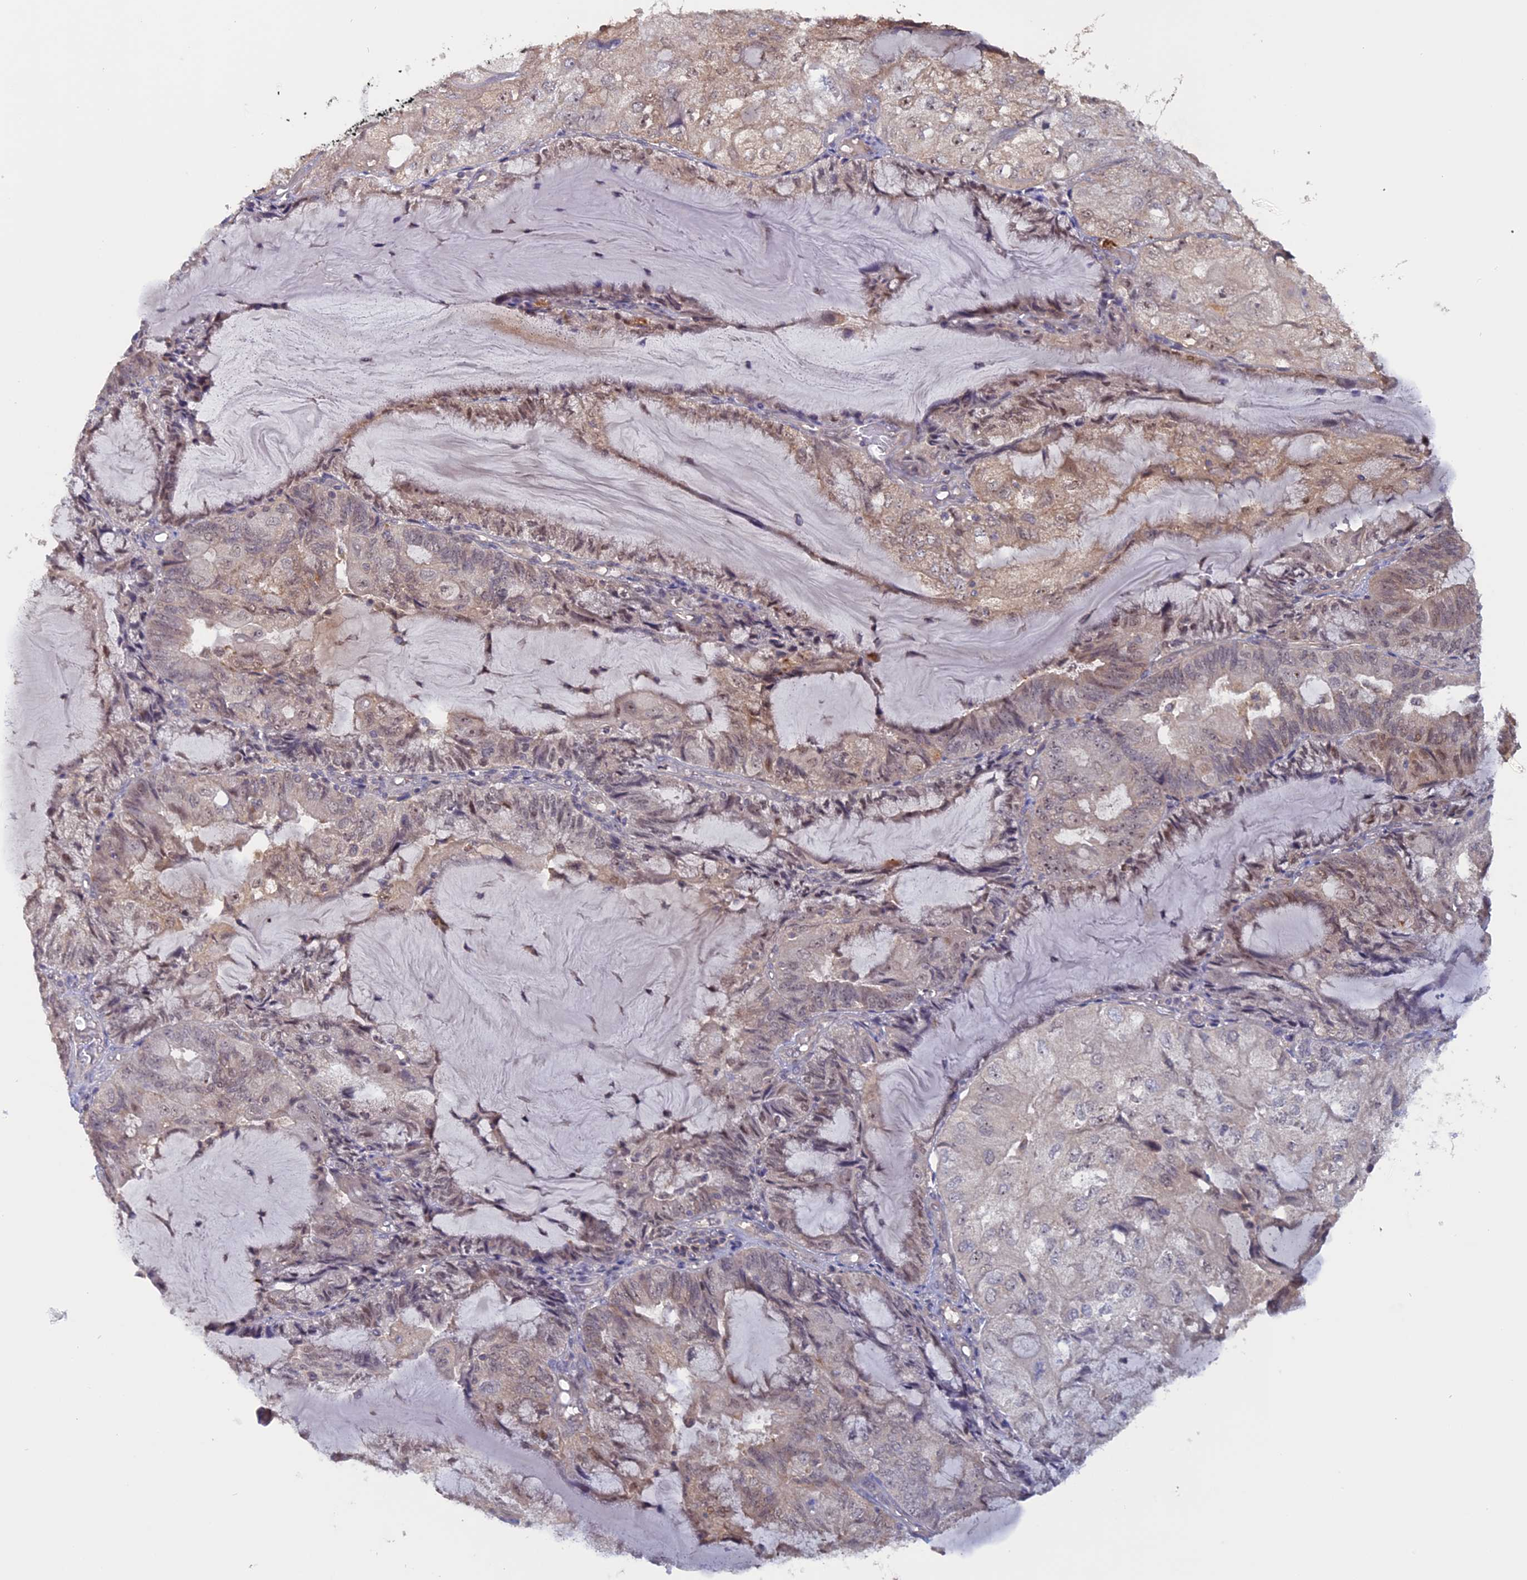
{"staining": {"intensity": "weak", "quantity": "25%-75%", "location": "nuclear"}, "tissue": "endometrial cancer", "cell_type": "Tumor cells", "image_type": "cancer", "snomed": [{"axis": "morphology", "description": "Adenocarcinoma, NOS"}, {"axis": "topography", "description": "Endometrium"}], "caption": "IHC micrograph of neoplastic tissue: endometrial cancer (adenocarcinoma) stained using immunohistochemistry displays low levels of weak protein expression localized specifically in the nuclear of tumor cells, appearing as a nuclear brown color.", "gene": "FAM98C", "patient": {"sex": "female", "age": 81}}